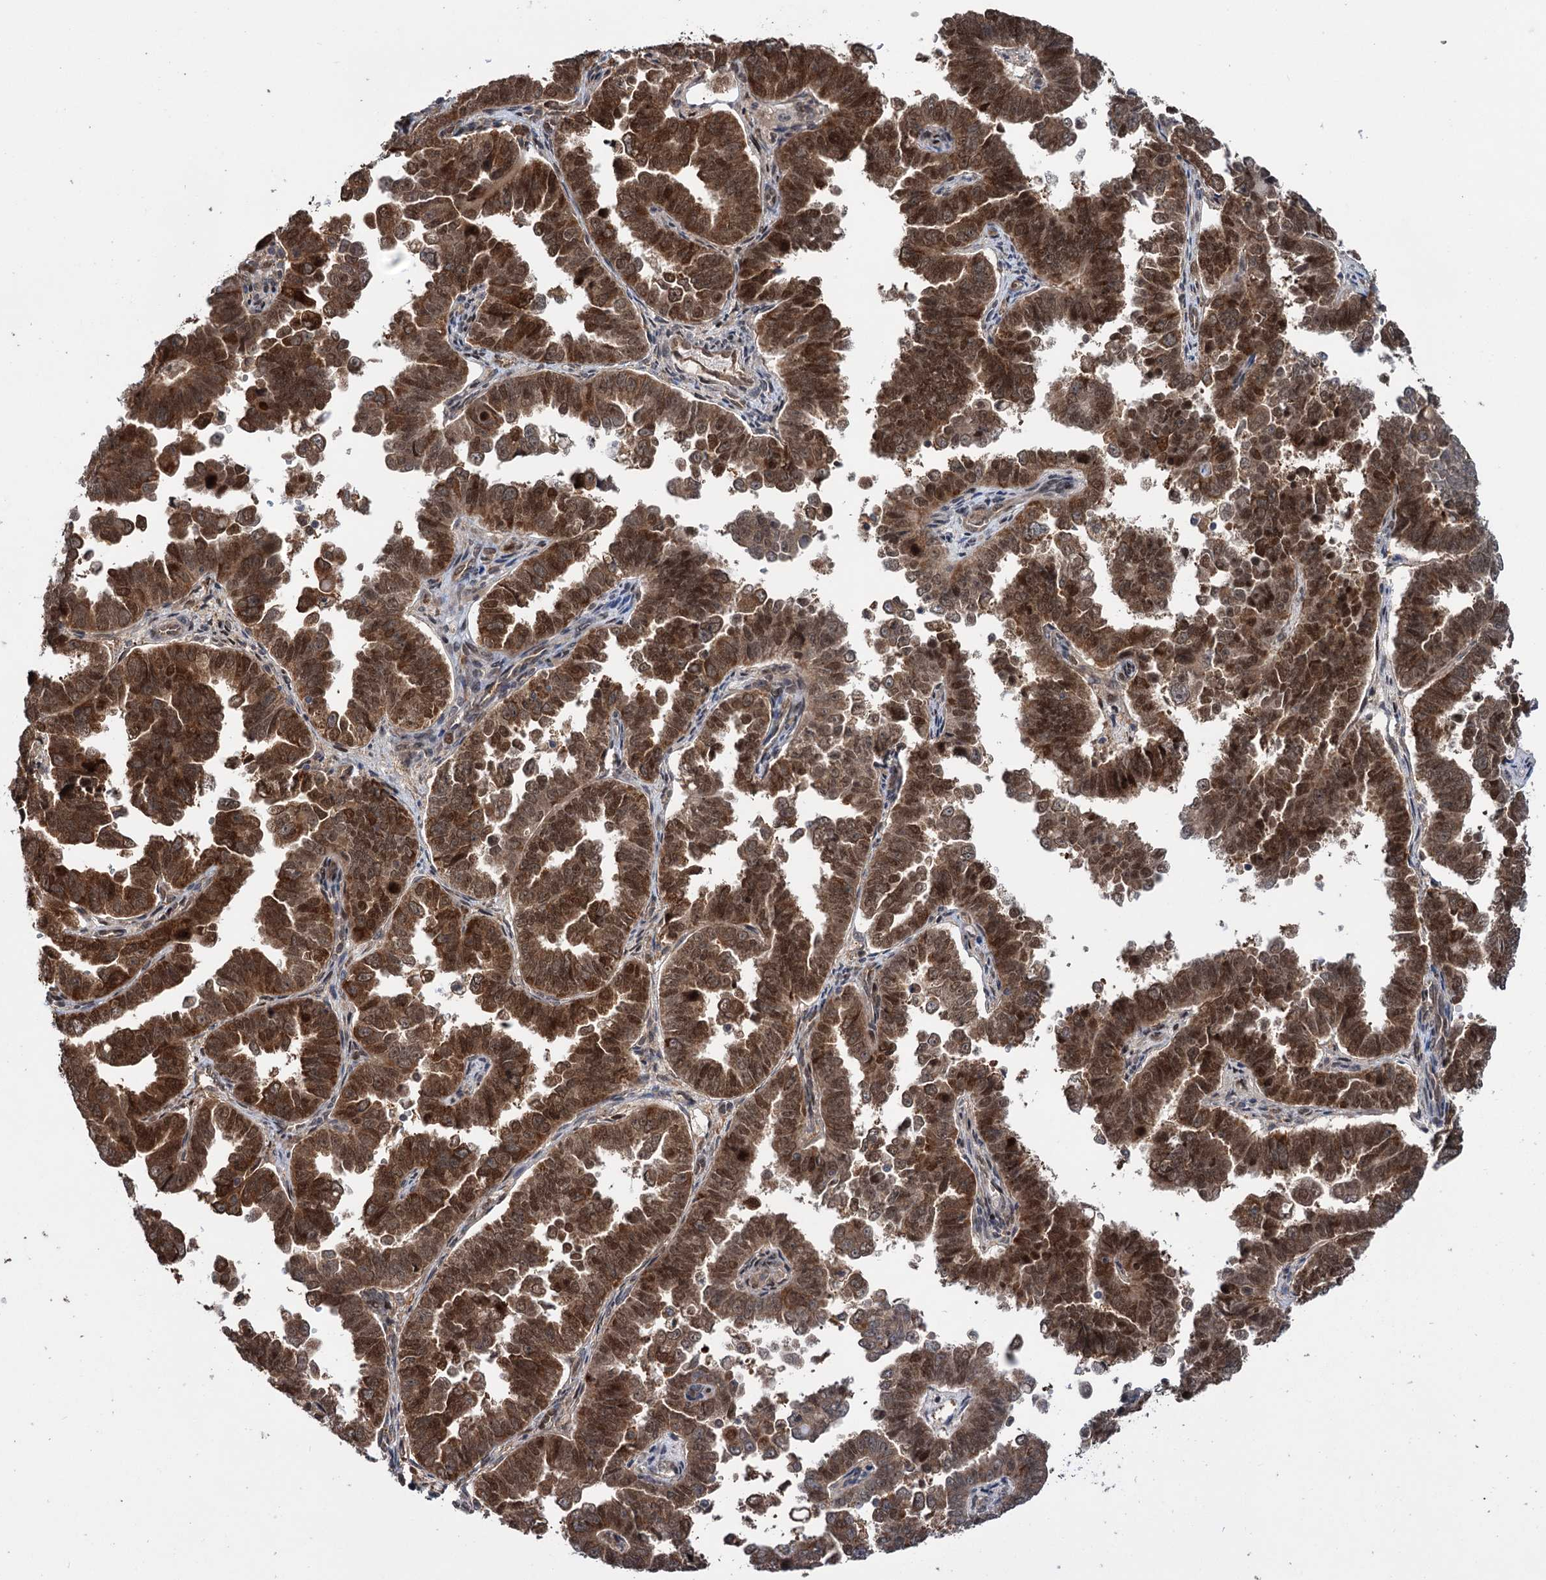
{"staining": {"intensity": "strong", "quantity": ">75%", "location": "cytoplasmic/membranous,nuclear"}, "tissue": "endometrial cancer", "cell_type": "Tumor cells", "image_type": "cancer", "snomed": [{"axis": "morphology", "description": "Adenocarcinoma, NOS"}, {"axis": "topography", "description": "Endometrium"}], "caption": "A brown stain highlights strong cytoplasmic/membranous and nuclear positivity of a protein in human endometrial cancer (adenocarcinoma) tumor cells.", "gene": "NCAPD2", "patient": {"sex": "female", "age": 75}}